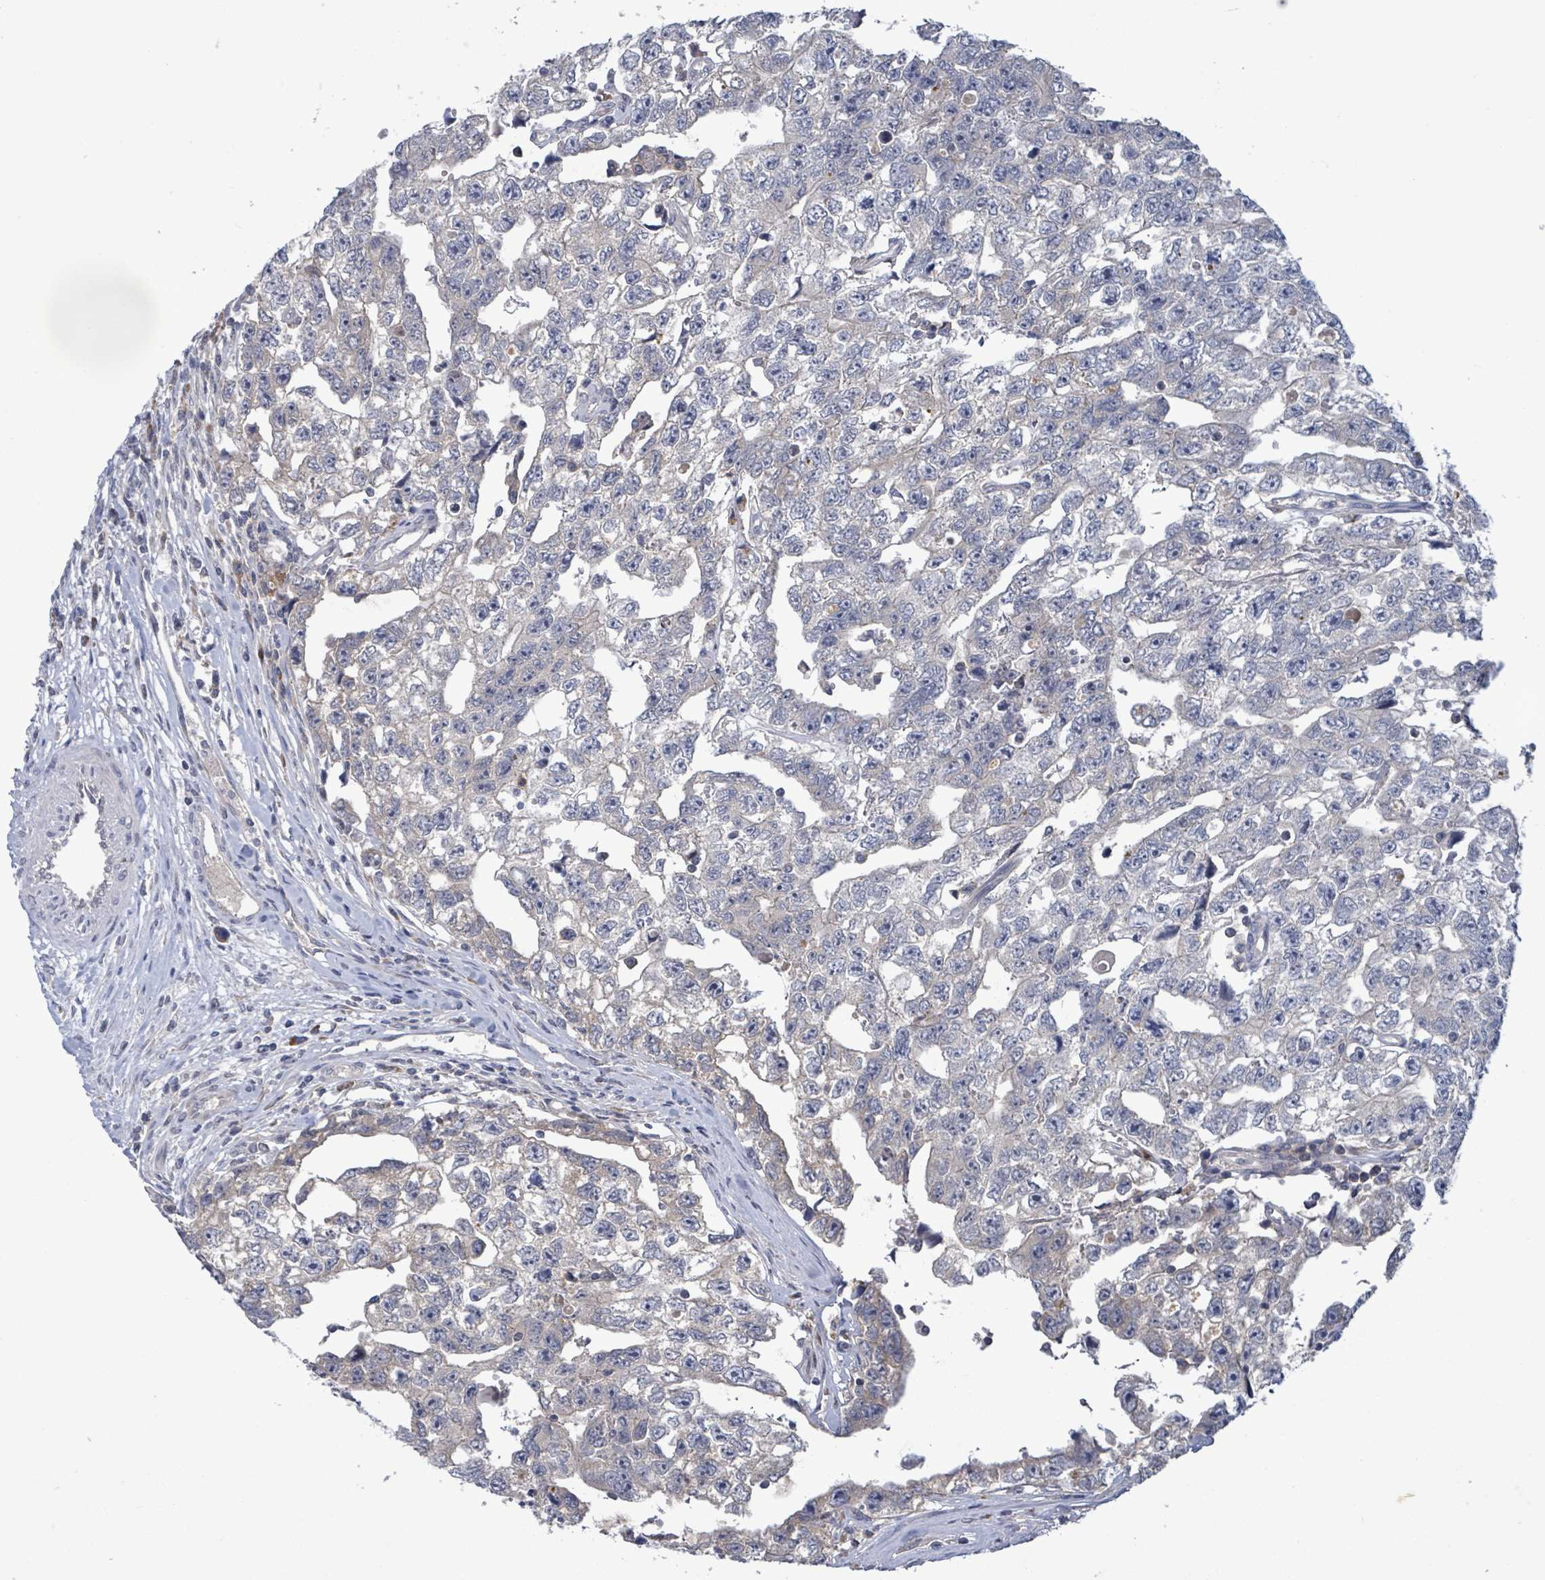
{"staining": {"intensity": "negative", "quantity": "none", "location": "none"}, "tissue": "testis cancer", "cell_type": "Tumor cells", "image_type": "cancer", "snomed": [{"axis": "morphology", "description": "Carcinoma, Embryonal, NOS"}, {"axis": "topography", "description": "Testis"}], "caption": "Immunohistochemistry (IHC) of human testis cancer (embryonal carcinoma) reveals no positivity in tumor cells.", "gene": "SERPINE3", "patient": {"sex": "male", "age": 22}}